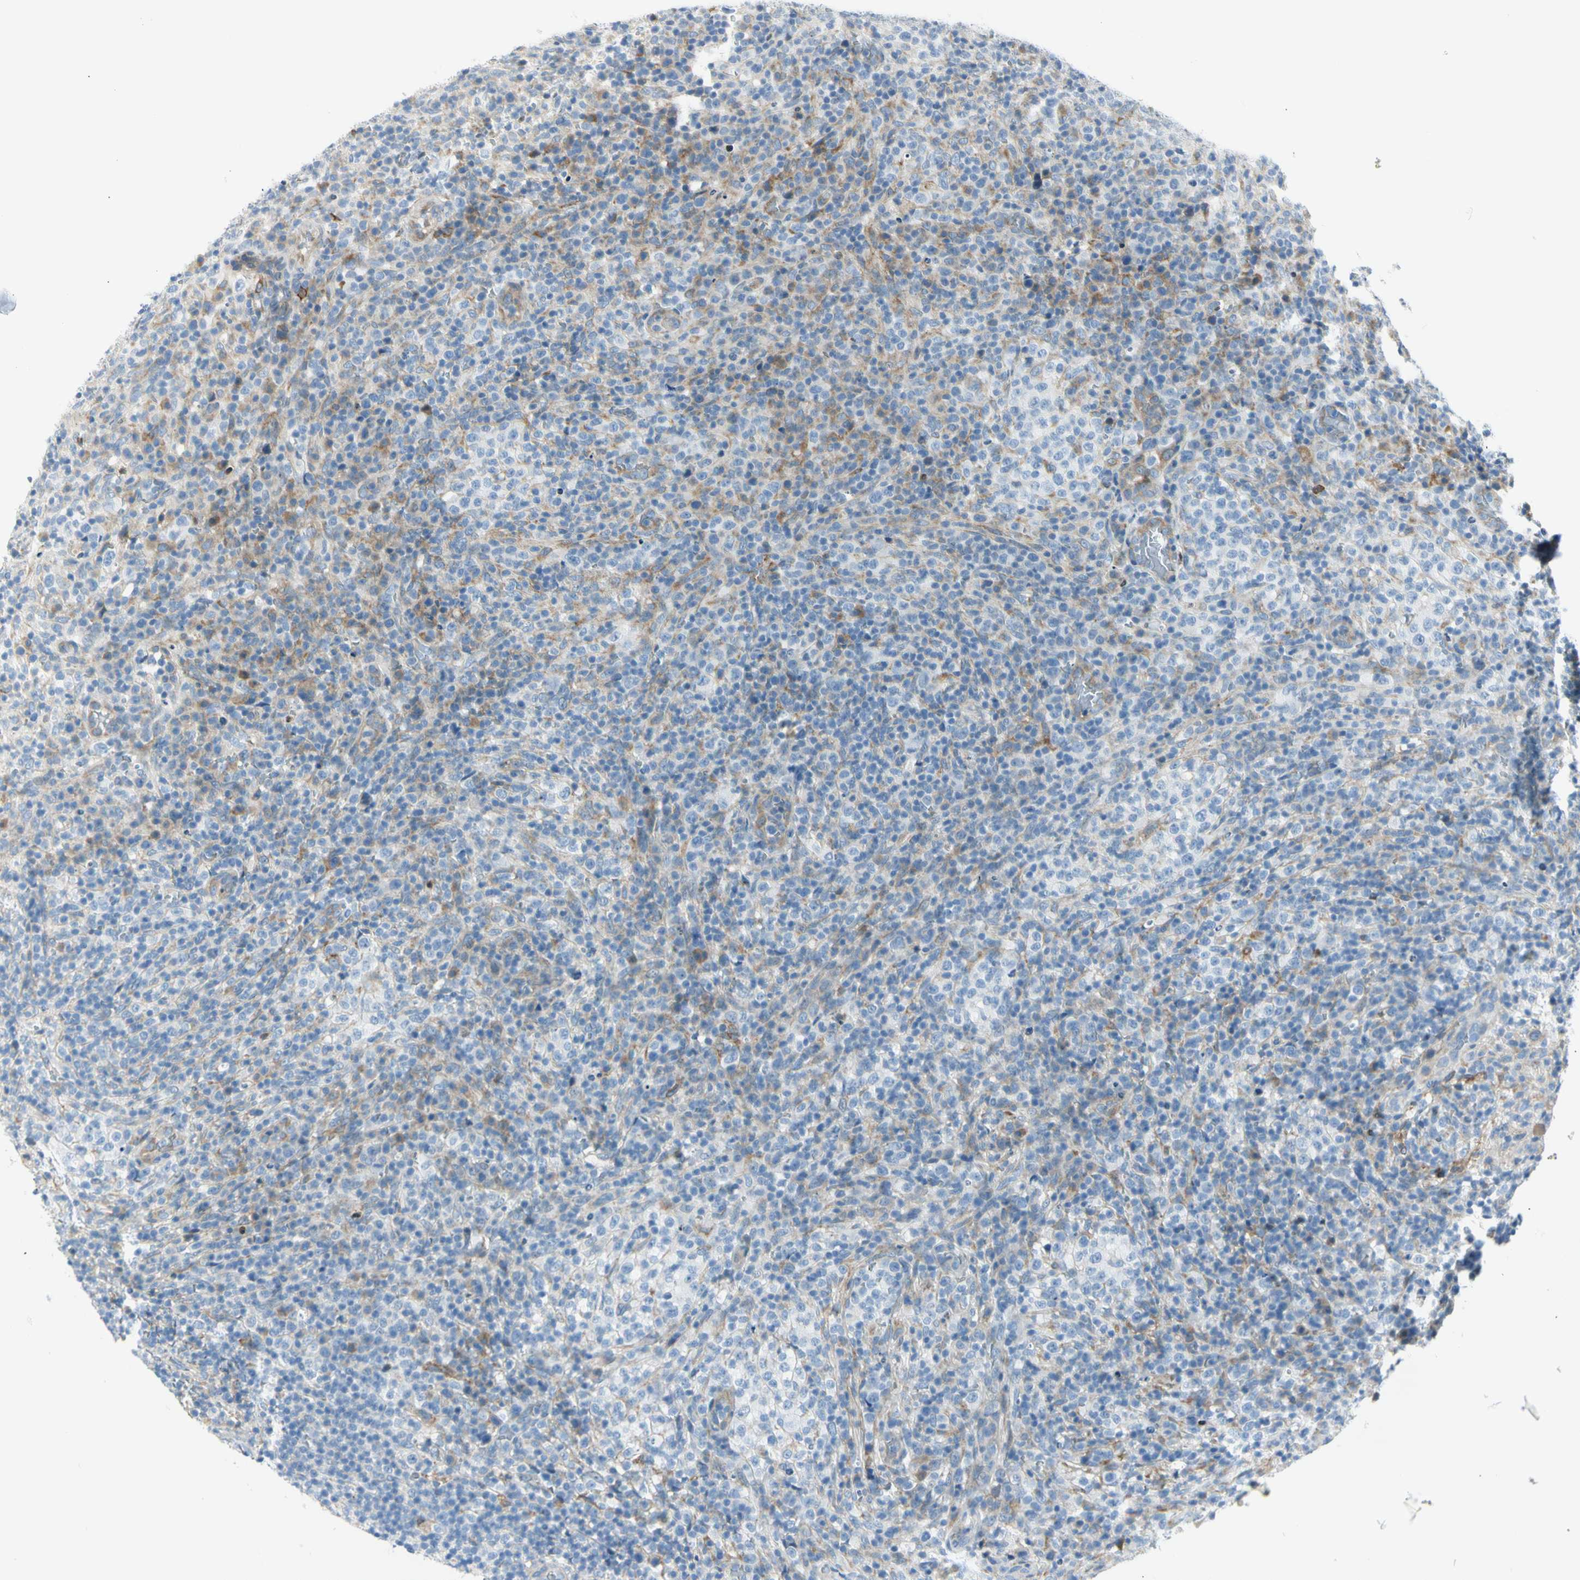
{"staining": {"intensity": "negative", "quantity": "none", "location": "none"}, "tissue": "lymphoma", "cell_type": "Tumor cells", "image_type": "cancer", "snomed": [{"axis": "morphology", "description": "Malignant lymphoma, non-Hodgkin's type, High grade"}, {"axis": "topography", "description": "Lymph node"}], "caption": "The histopathology image demonstrates no significant expression in tumor cells of malignant lymphoma, non-Hodgkin's type (high-grade).", "gene": "TNFSF11", "patient": {"sex": "female", "age": 76}}